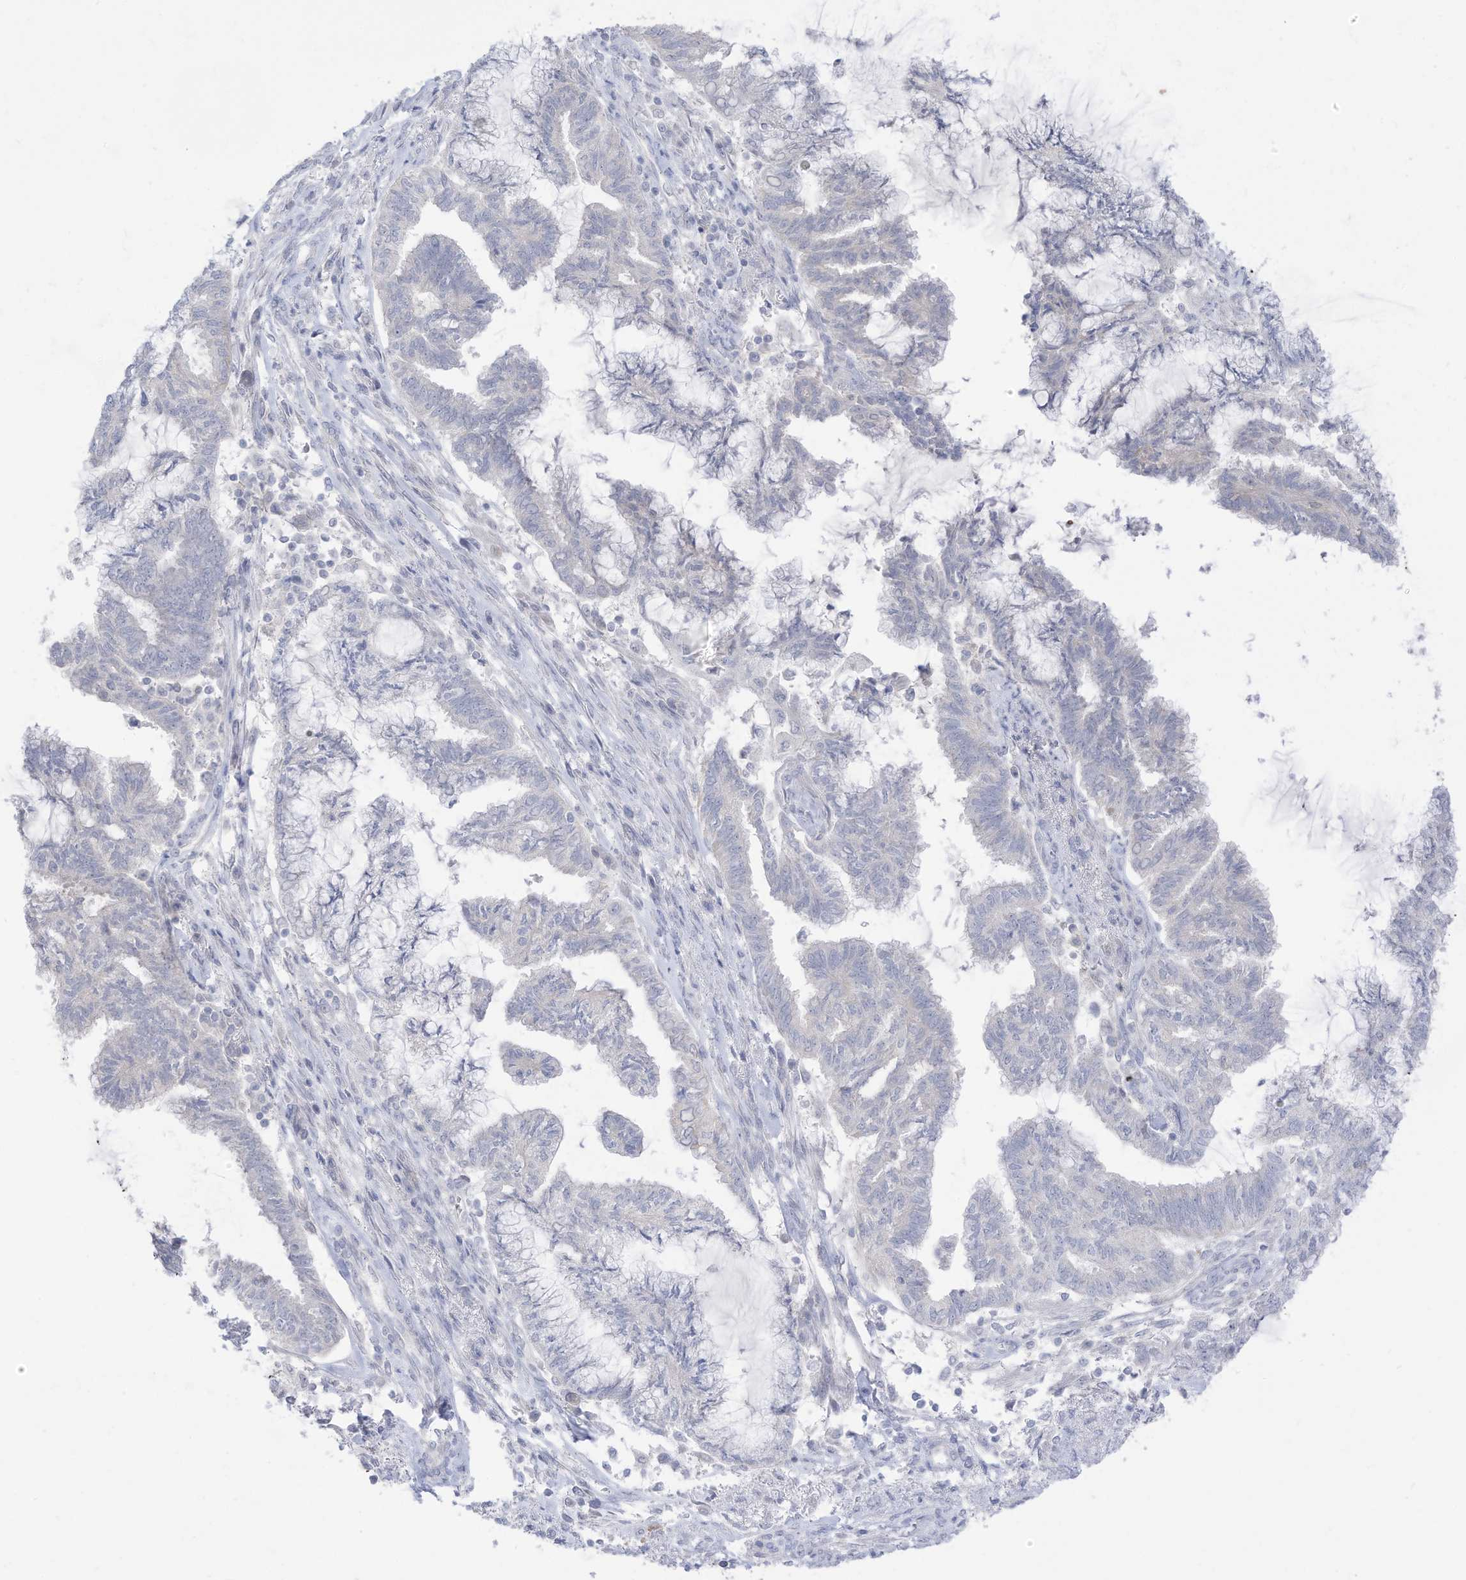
{"staining": {"intensity": "negative", "quantity": "none", "location": "none"}, "tissue": "endometrial cancer", "cell_type": "Tumor cells", "image_type": "cancer", "snomed": [{"axis": "morphology", "description": "Adenocarcinoma, NOS"}, {"axis": "topography", "description": "Endometrium"}], "caption": "A histopathology image of endometrial adenocarcinoma stained for a protein shows no brown staining in tumor cells.", "gene": "OGT", "patient": {"sex": "female", "age": 86}}